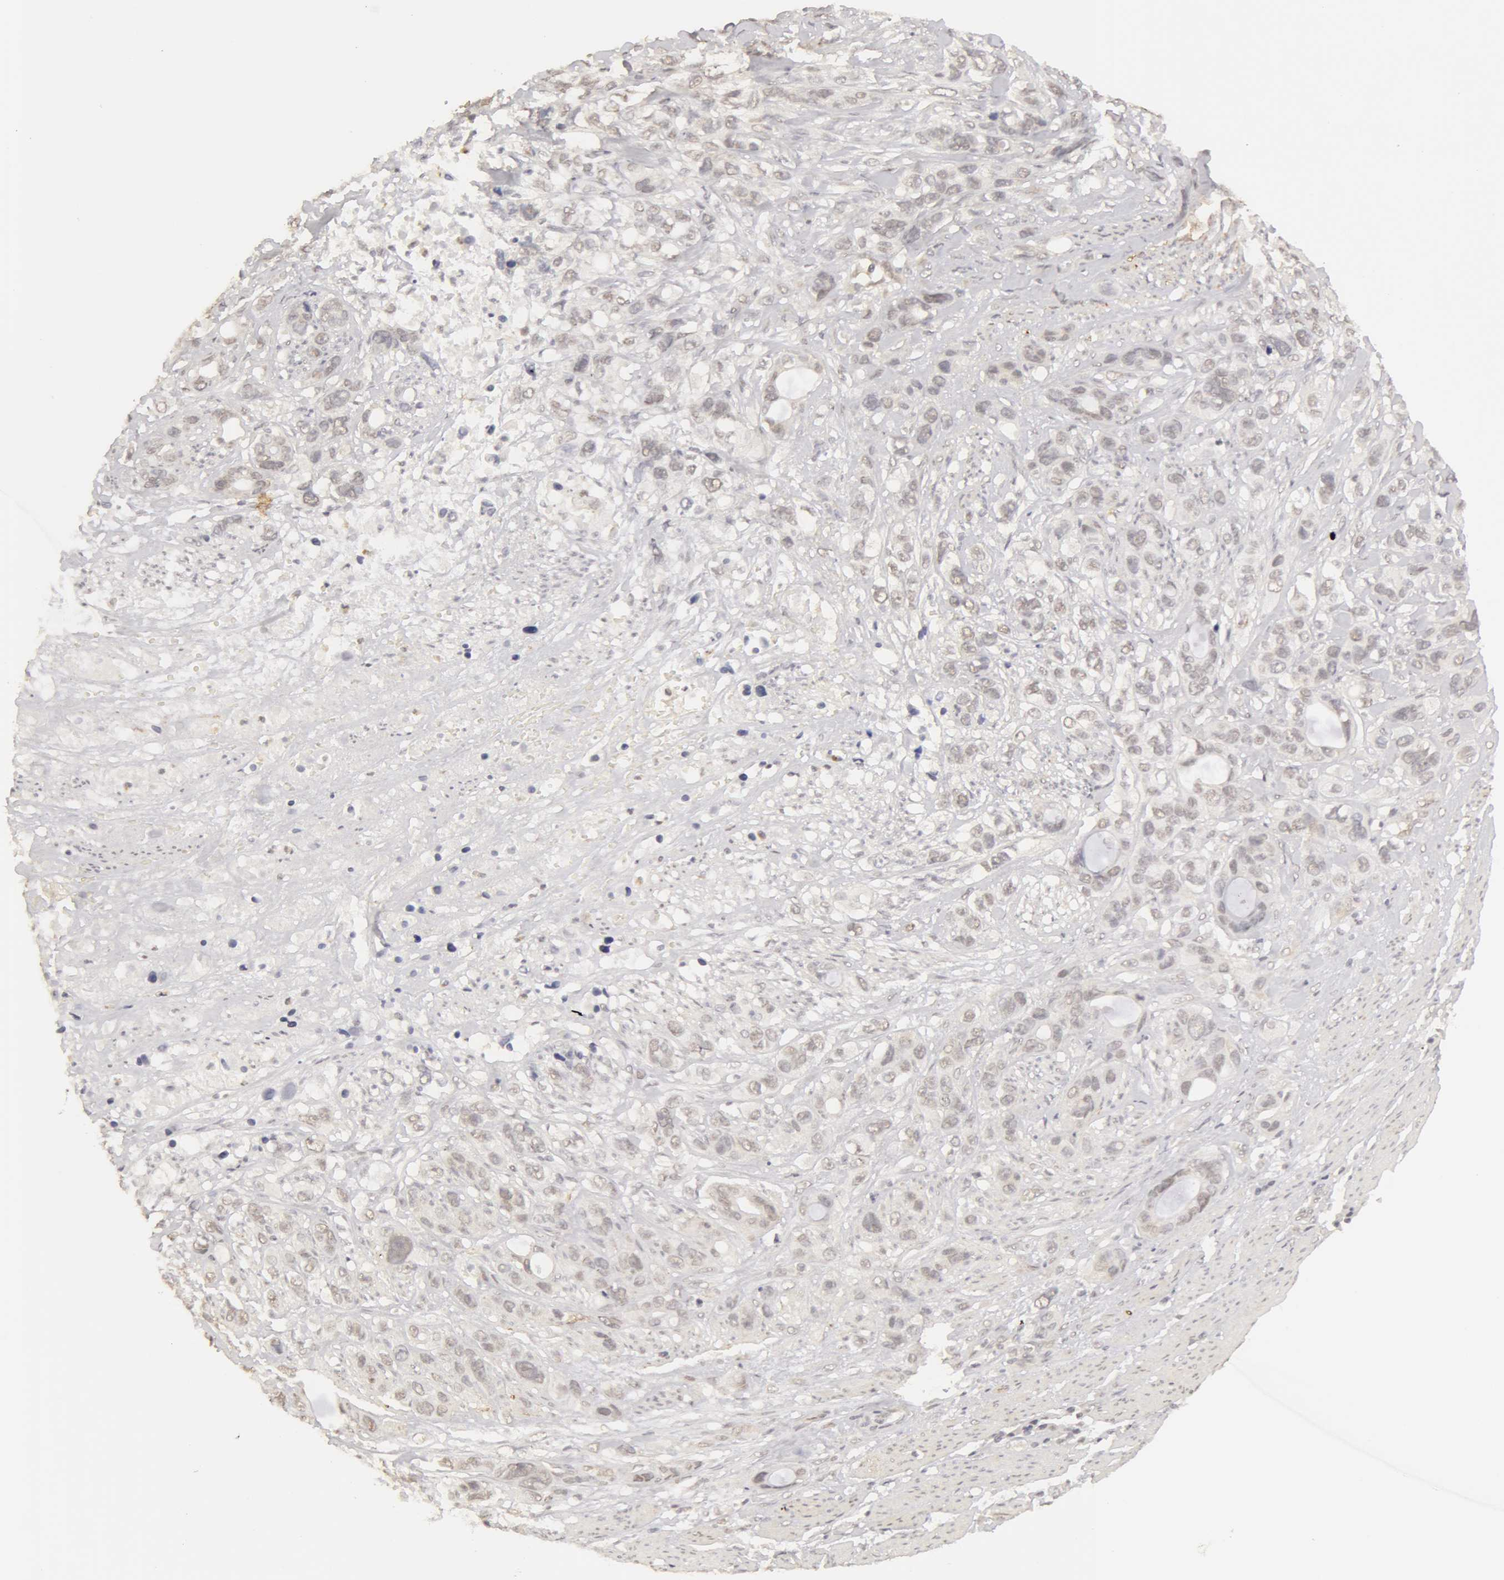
{"staining": {"intensity": "weak", "quantity": "<25%", "location": "nuclear"}, "tissue": "stomach cancer", "cell_type": "Tumor cells", "image_type": "cancer", "snomed": [{"axis": "morphology", "description": "Adenocarcinoma, NOS"}, {"axis": "topography", "description": "Stomach, upper"}], "caption": "Tumor cells are negative for protein expression in human stomach cancer (adenocarcinoma). The staining was performed using DAB to visualize the protein expression in brown, while the nuclei were stained in blue with hematoxylin (Magnification: 20x).", "gene": "ADAM10", "patient": {"sex": "male", "age": 47}}